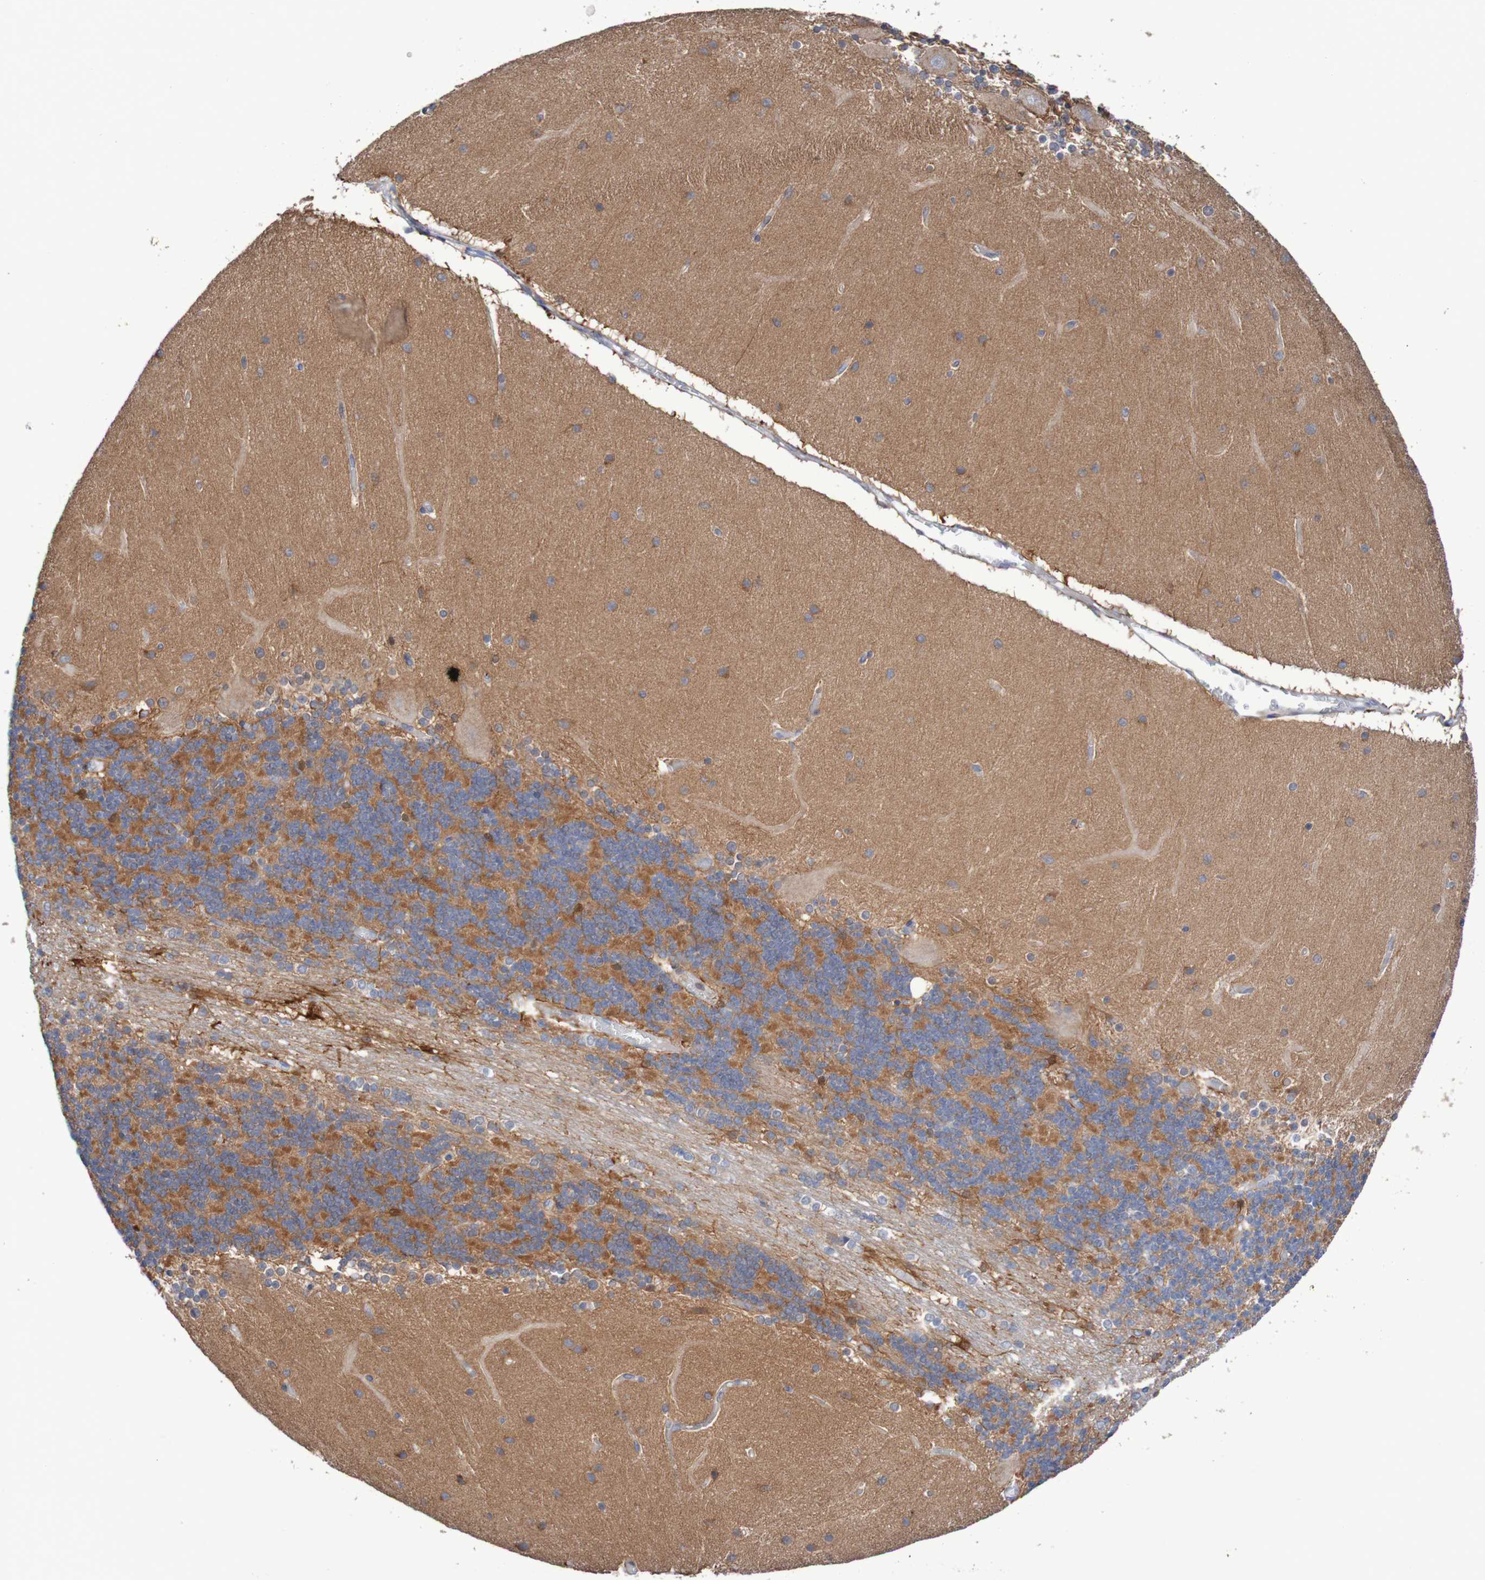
{"staining": {"intensity": "strong", "quantity": "25%-75%", "location": "cytoplasmic/membranous"}, "tissue": "cerebellum", "cell_type": "Cells in granular layer", "image_type": "normal", "snomed": [{"axis": "morphology", "description": "Normal tissue, NOS"}, {"axis": "topography", "description": "Cerebellum"}], "caption": "Normal cerebellum exhibits strong cytoplasmic/membranous expression in approximately 25%-75% of cells in granular layer, visualized by immunohistochemistry. (DAB (3,3'-diaminobenzidine) = brown stain, brightfield microscopy at high magnification).", "gene": "C3orf18", "patient": {"sex": "female", "age": 54}}